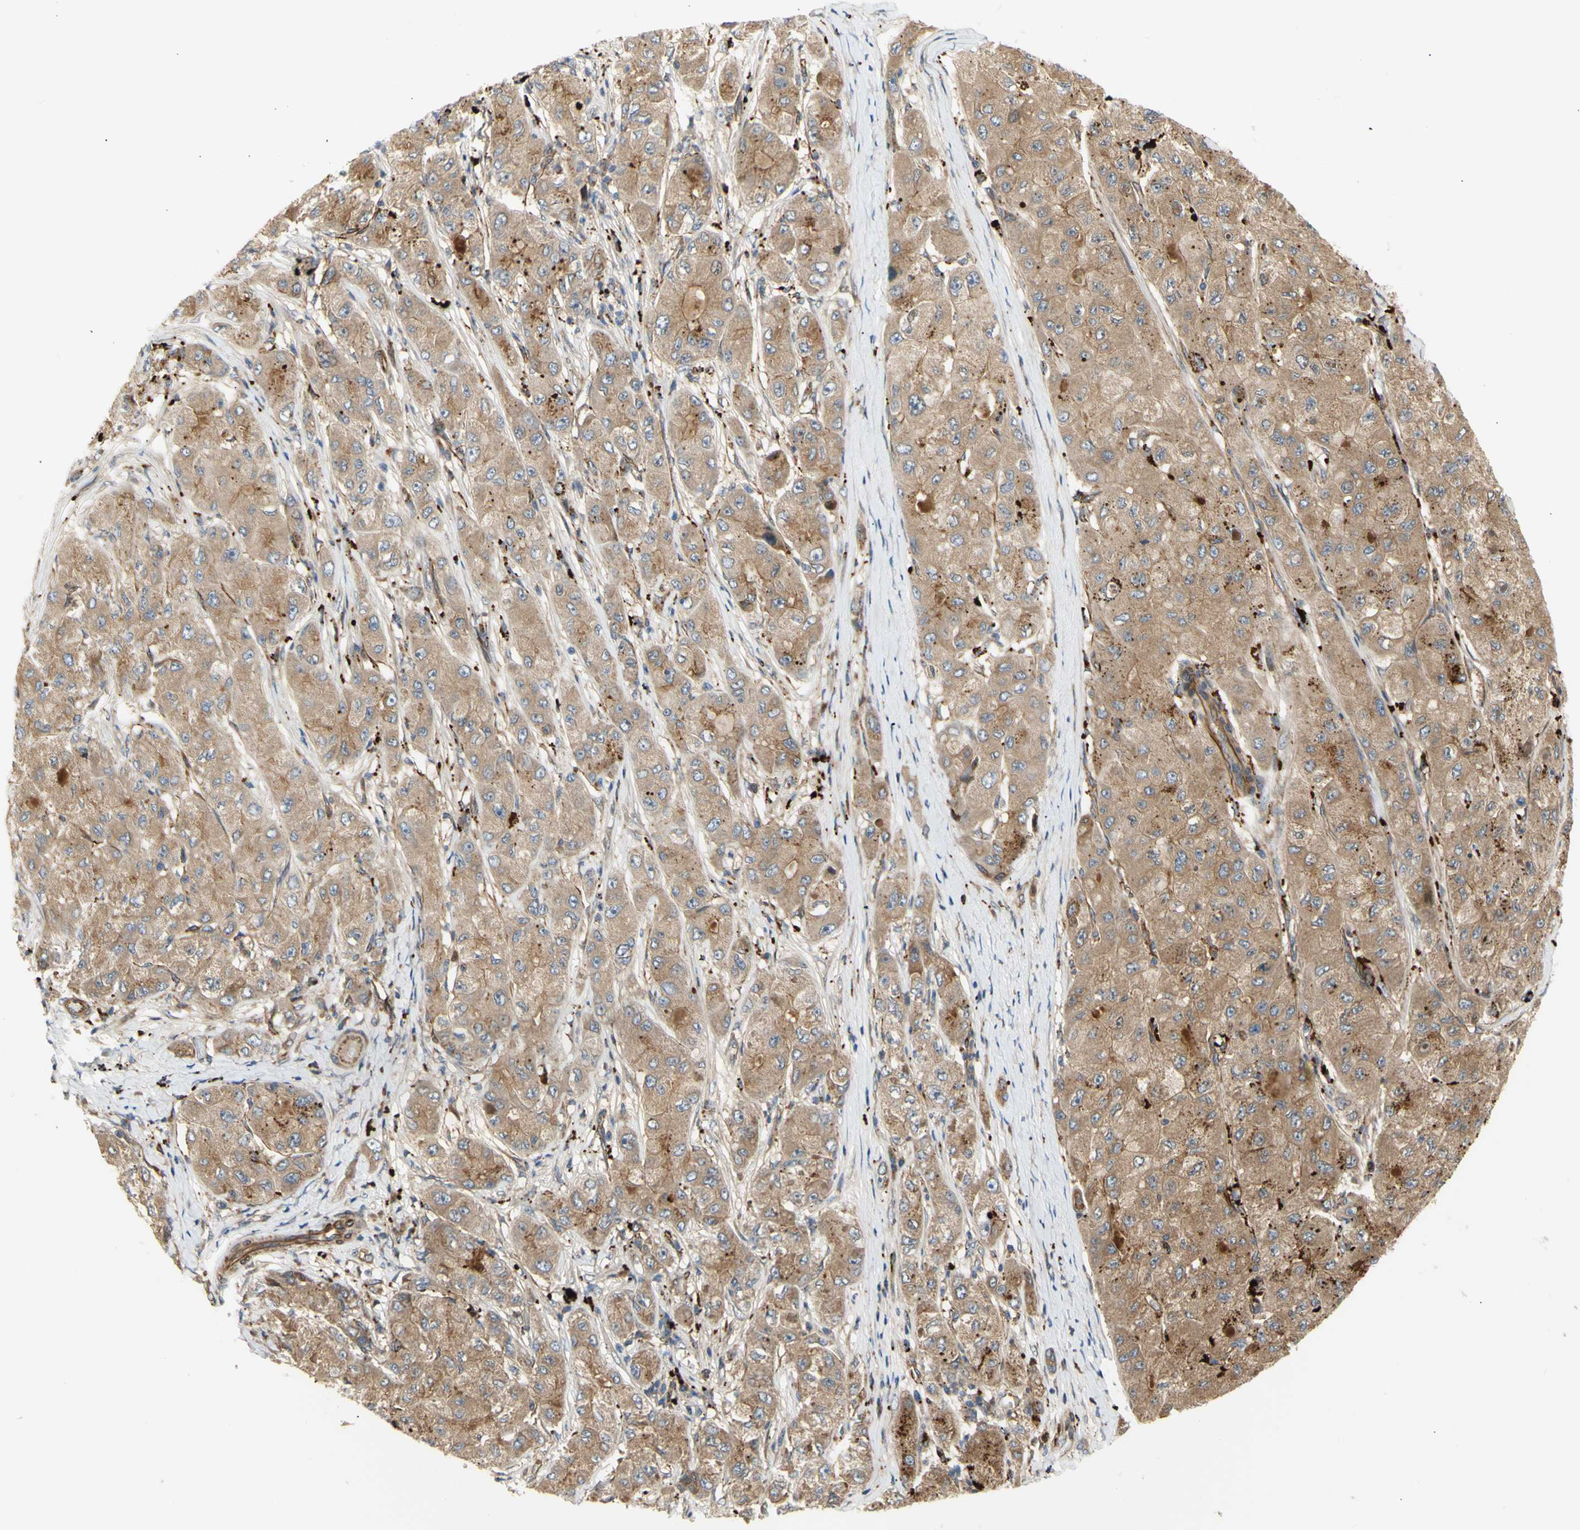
{"staining": {"intensity": "moderate", "quantity": ">75%", "location": "cytoplasmic/membranous"}, "tissue": "liver cancer", "cell_type": "Tumor cells", "image_type": "cancer", "snomed": [{"axis": "morphology", "description": "Carcinoma, Hepatocellular, NOS"}, {"axis": "topography", "description": "Liver"}], "caption": "Immunohistochemical staining of human hepatocellular carcinoma (liver) exhibits moderate cytoplasmic/membranous protein staining in about >75% of tumor cells.", "gene": "TUBG2", "patient": {"sex": "male", "age": 80}}